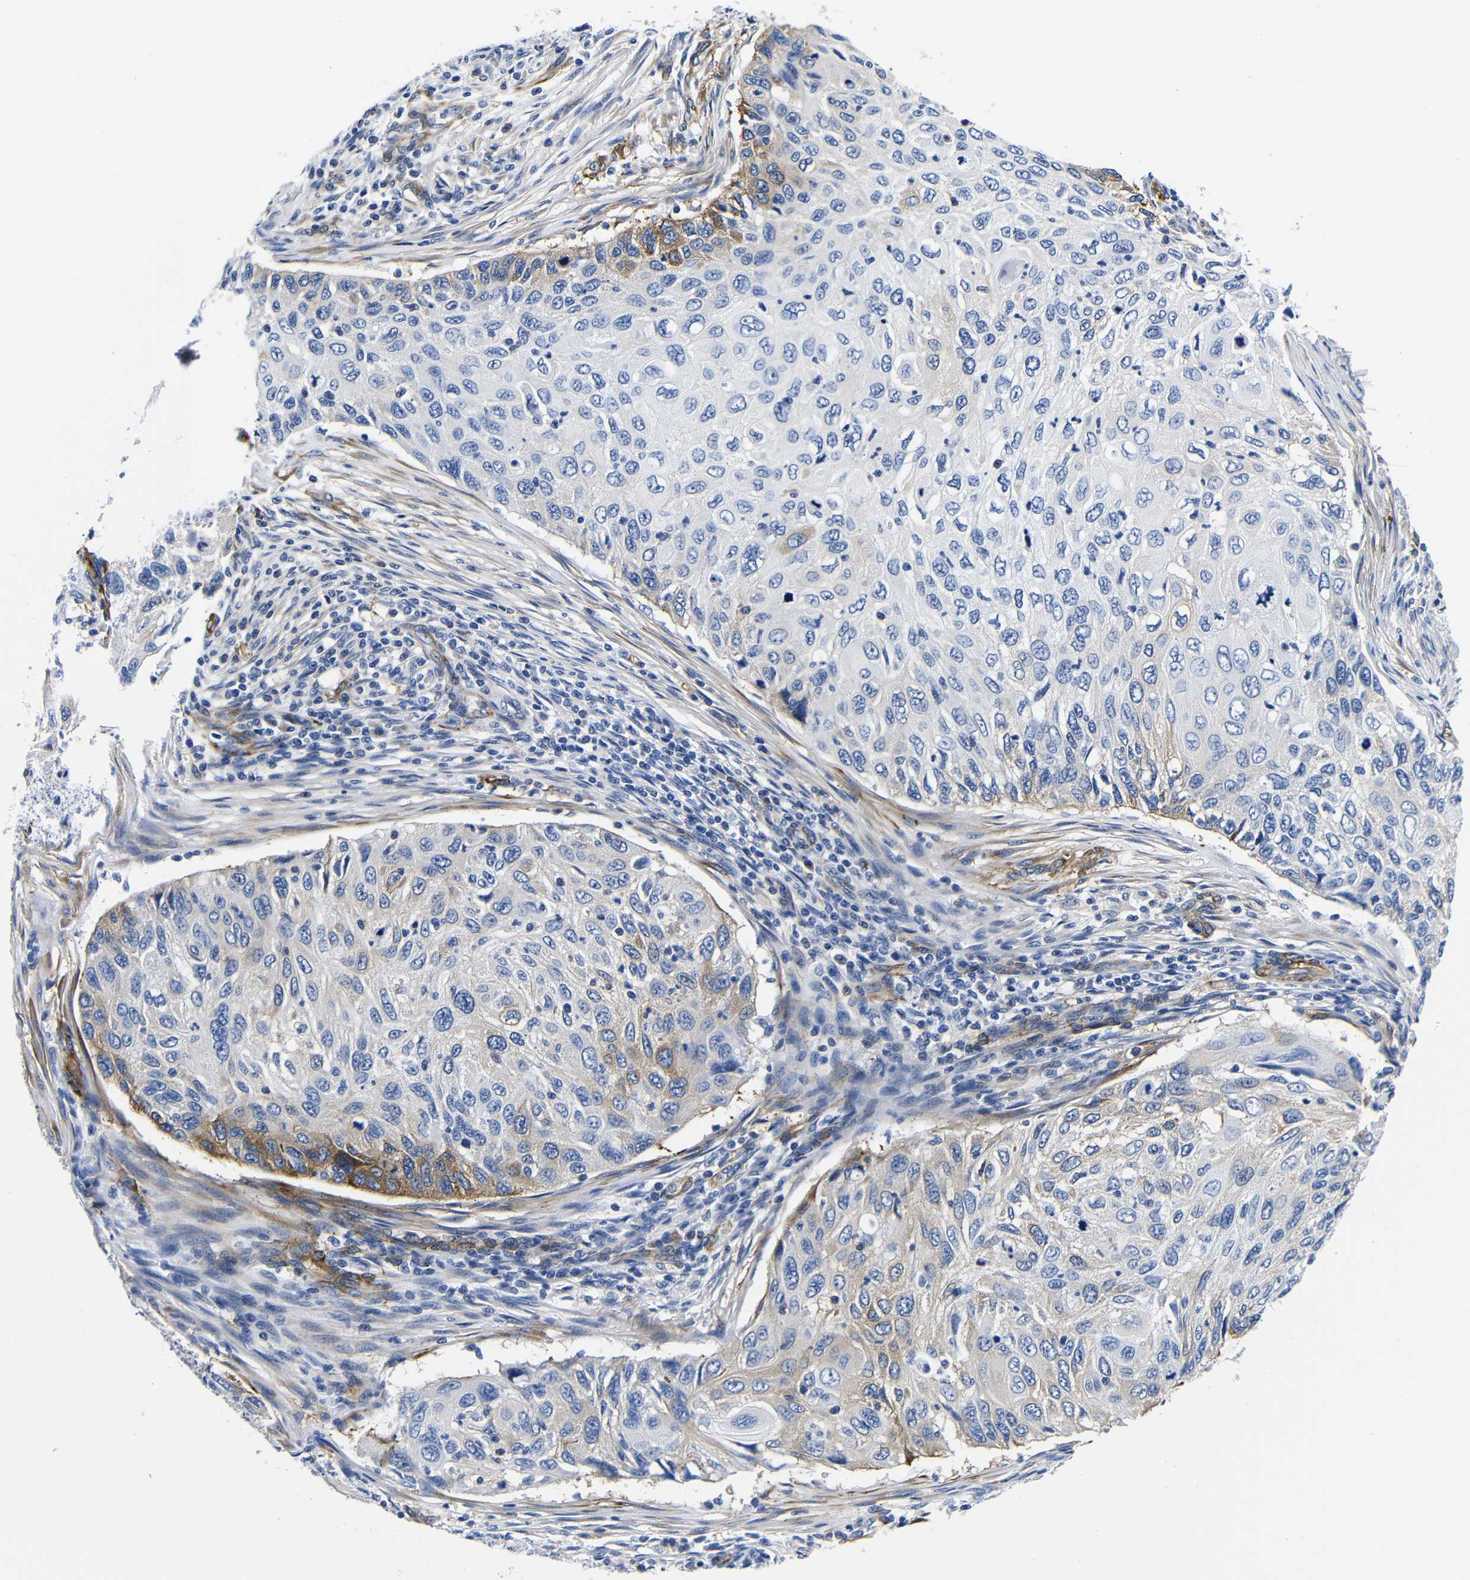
{"staining": {"intensity": "moderate", "quantity": "<25%", "location": "cytoplasmic/membranous"}, "tissue": "cervical cancer", "cell_type": "Tumor cells", "image_type": "cancer", "snomed": [{"axis": "morphology", "description": "Squamous cell carcinoma, NOS"}, {"axis": "topography", "description": "Cervix"}], "caption": "Immunohistochemistry (IHC) image of human cervical cancer stained for a protein (brown), which displays low levels of moderate cytoplasmic/membranous staining in approximately <25% of tumor cells.", "gene": "LRIG1", "patient": {"sex": "female", "age": 70}}